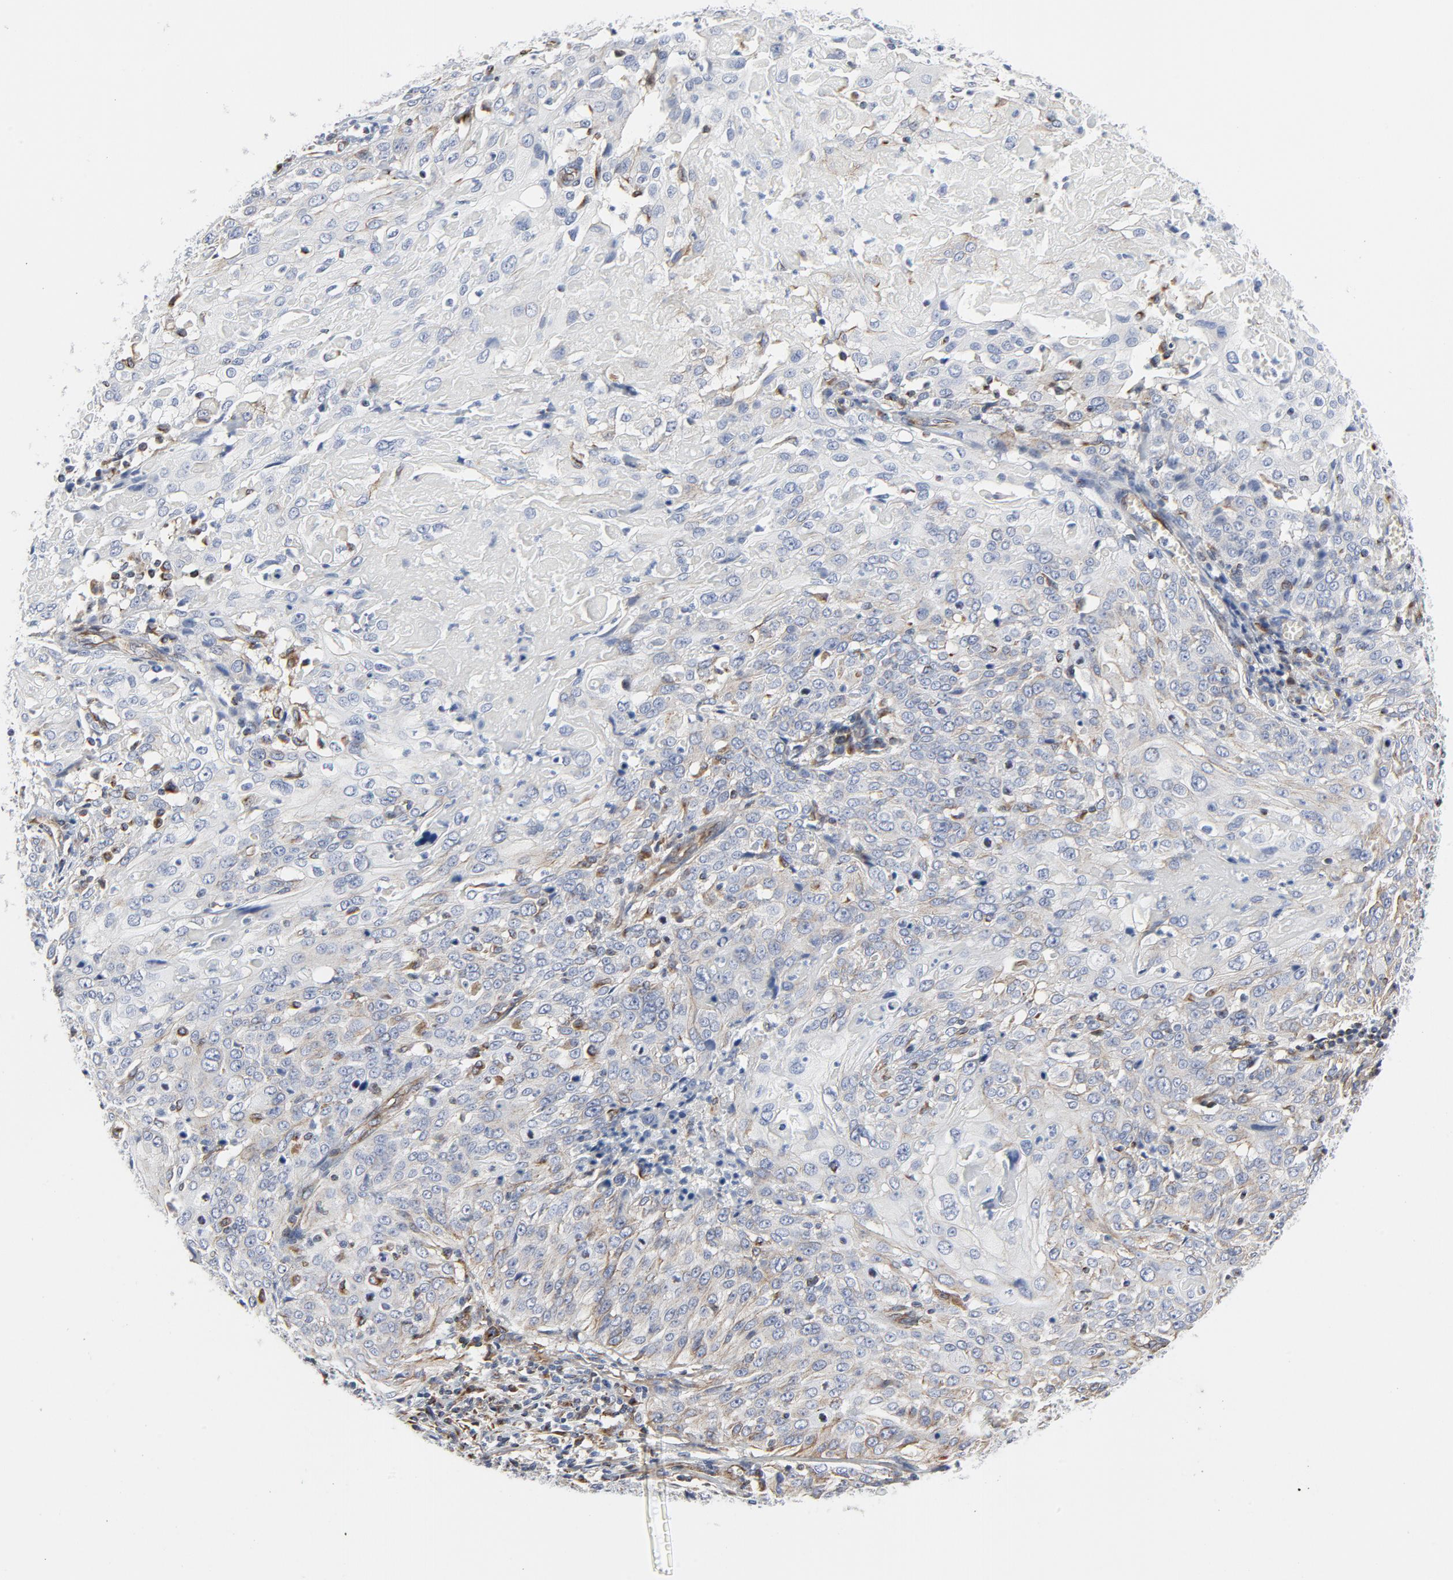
{"staining": {"intensity": "weak", "quantity": "<25%", "location": "cytoplasmic/membranous"}, "tissue": "cervical cancer", "cell_type": "Tumor cells", "image_type": "cancer", "snomed": [{"axis": "morphology", "description": "Squamous cell carcinoma, NOS"}, {"axis": "topography", "description": "Cervix"}], "caption": "The micrograph exhibits no staining of tumor cells in cervical squamous cell carcinoma. (IHC, brightfield microscopy, high magnification).", "gene": "TUBB1", "patient": {"sex": "female", "age": 39}}